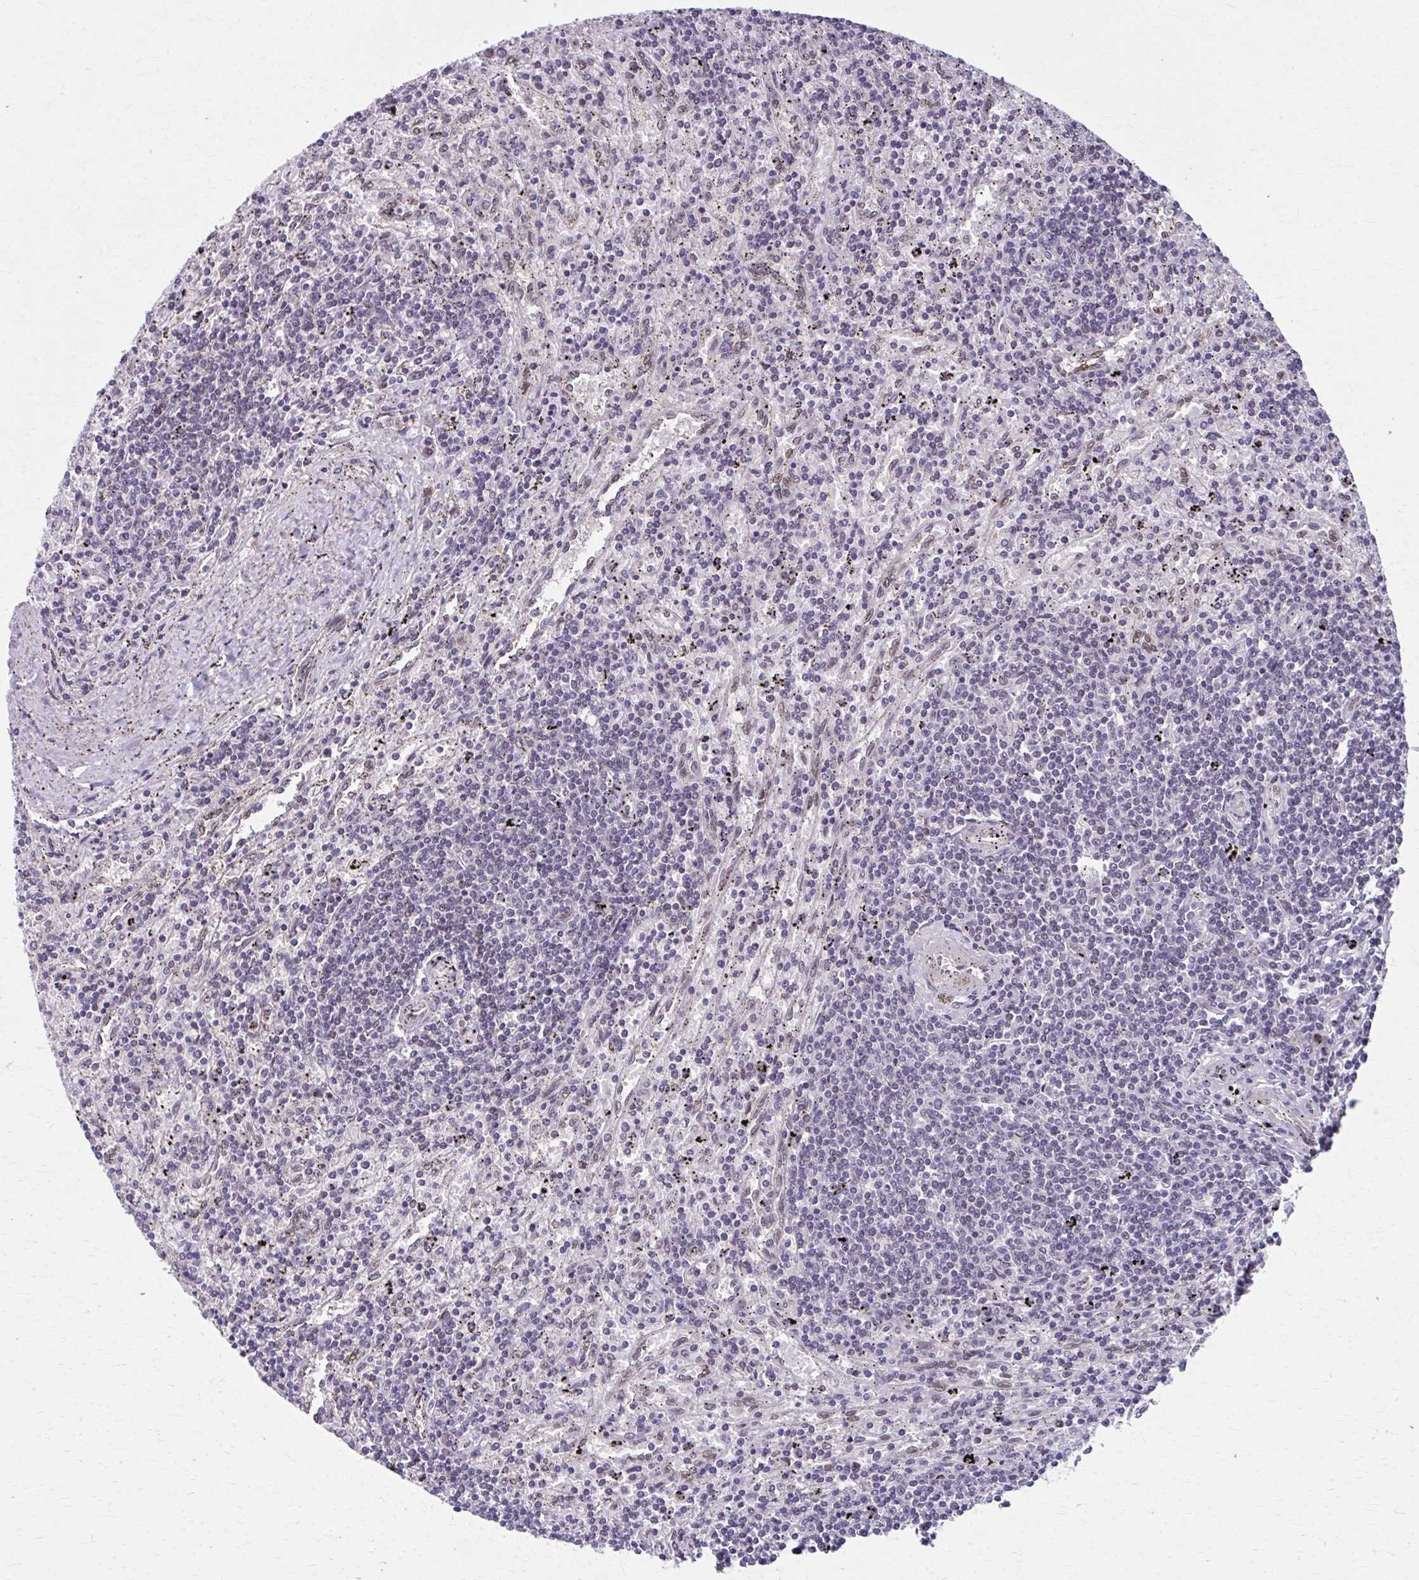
{"staining": {"intensity": "negative", "quantity": "none", "location": "none"}, "tissue": "lymphoma", "cell_type": "Tumor cells", "image_type": "cancer", "snomed": [{"axis": "morphology", "description": "Malignant lymphoma, non-Hodgkin's type, Low grade"}, {"axis": "topography", "description": "Spleen"}], "caption": "This image is of low-grade malignant lymphoma, non-Hodgkin's type stained with immunohistochemistry (IHC) to label a protein in brown with the nuclei are counter-stained blue. There is no expression in tumor cells.", "gene": "SETBP1", "patient": {"sex": "male", "age": 76}}